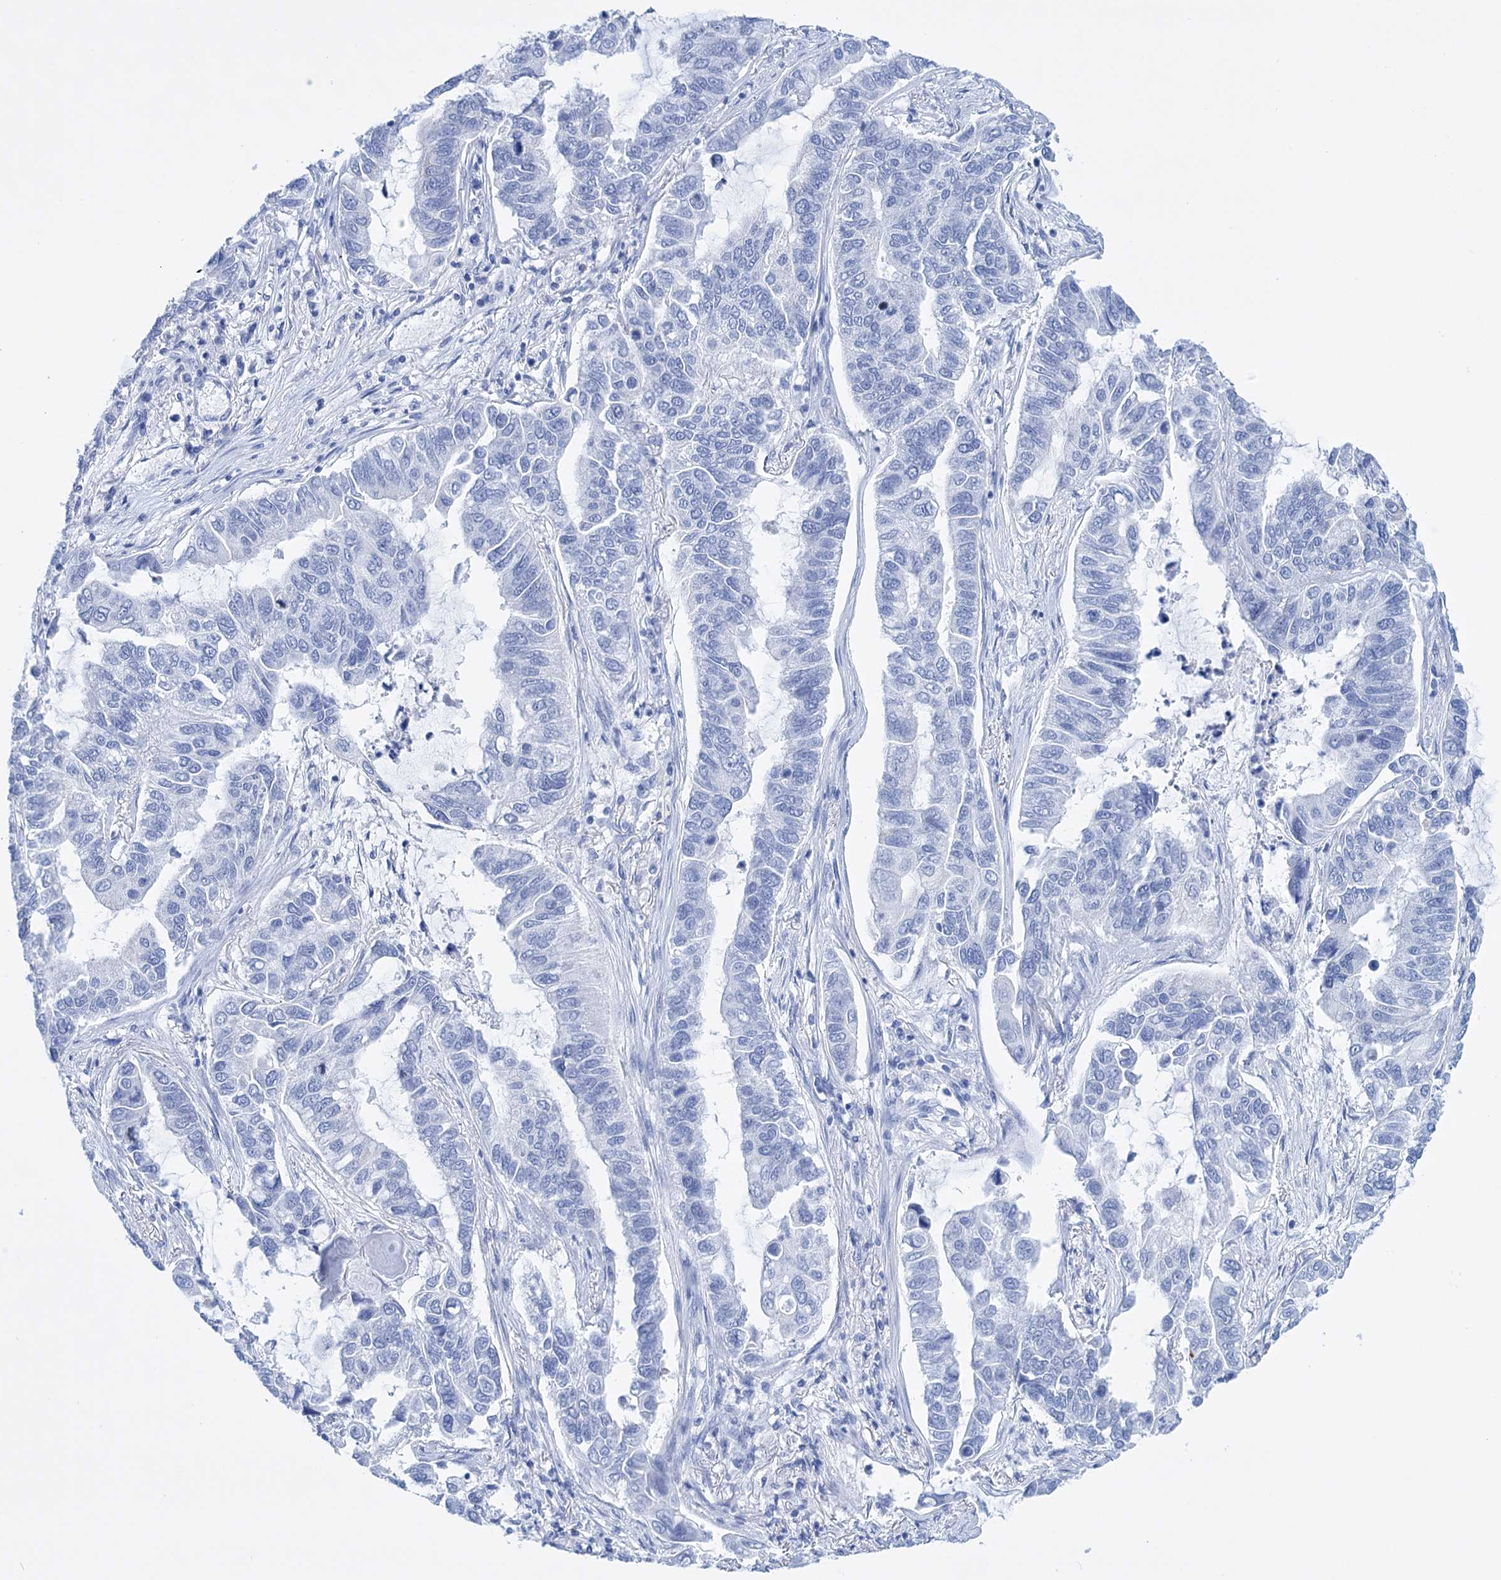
{"staining": {"intensity": "negative", "quantity": "none", "location": "none"}, "tissue": "lung cancer", "cell_type": "Tumor cells", "image_type": "cancer", "snomed": [{"axis": "morphology", "description": "Adenocarcinoma, NOS"}, {"axis": "topography", "description": "Lung"}], "caption": "A histopathology image of human lung adenocarcinoma is negative for staining in tumor cells.", "gene": "FBXW12", "patient": {"sex": "male", "age": 64}}